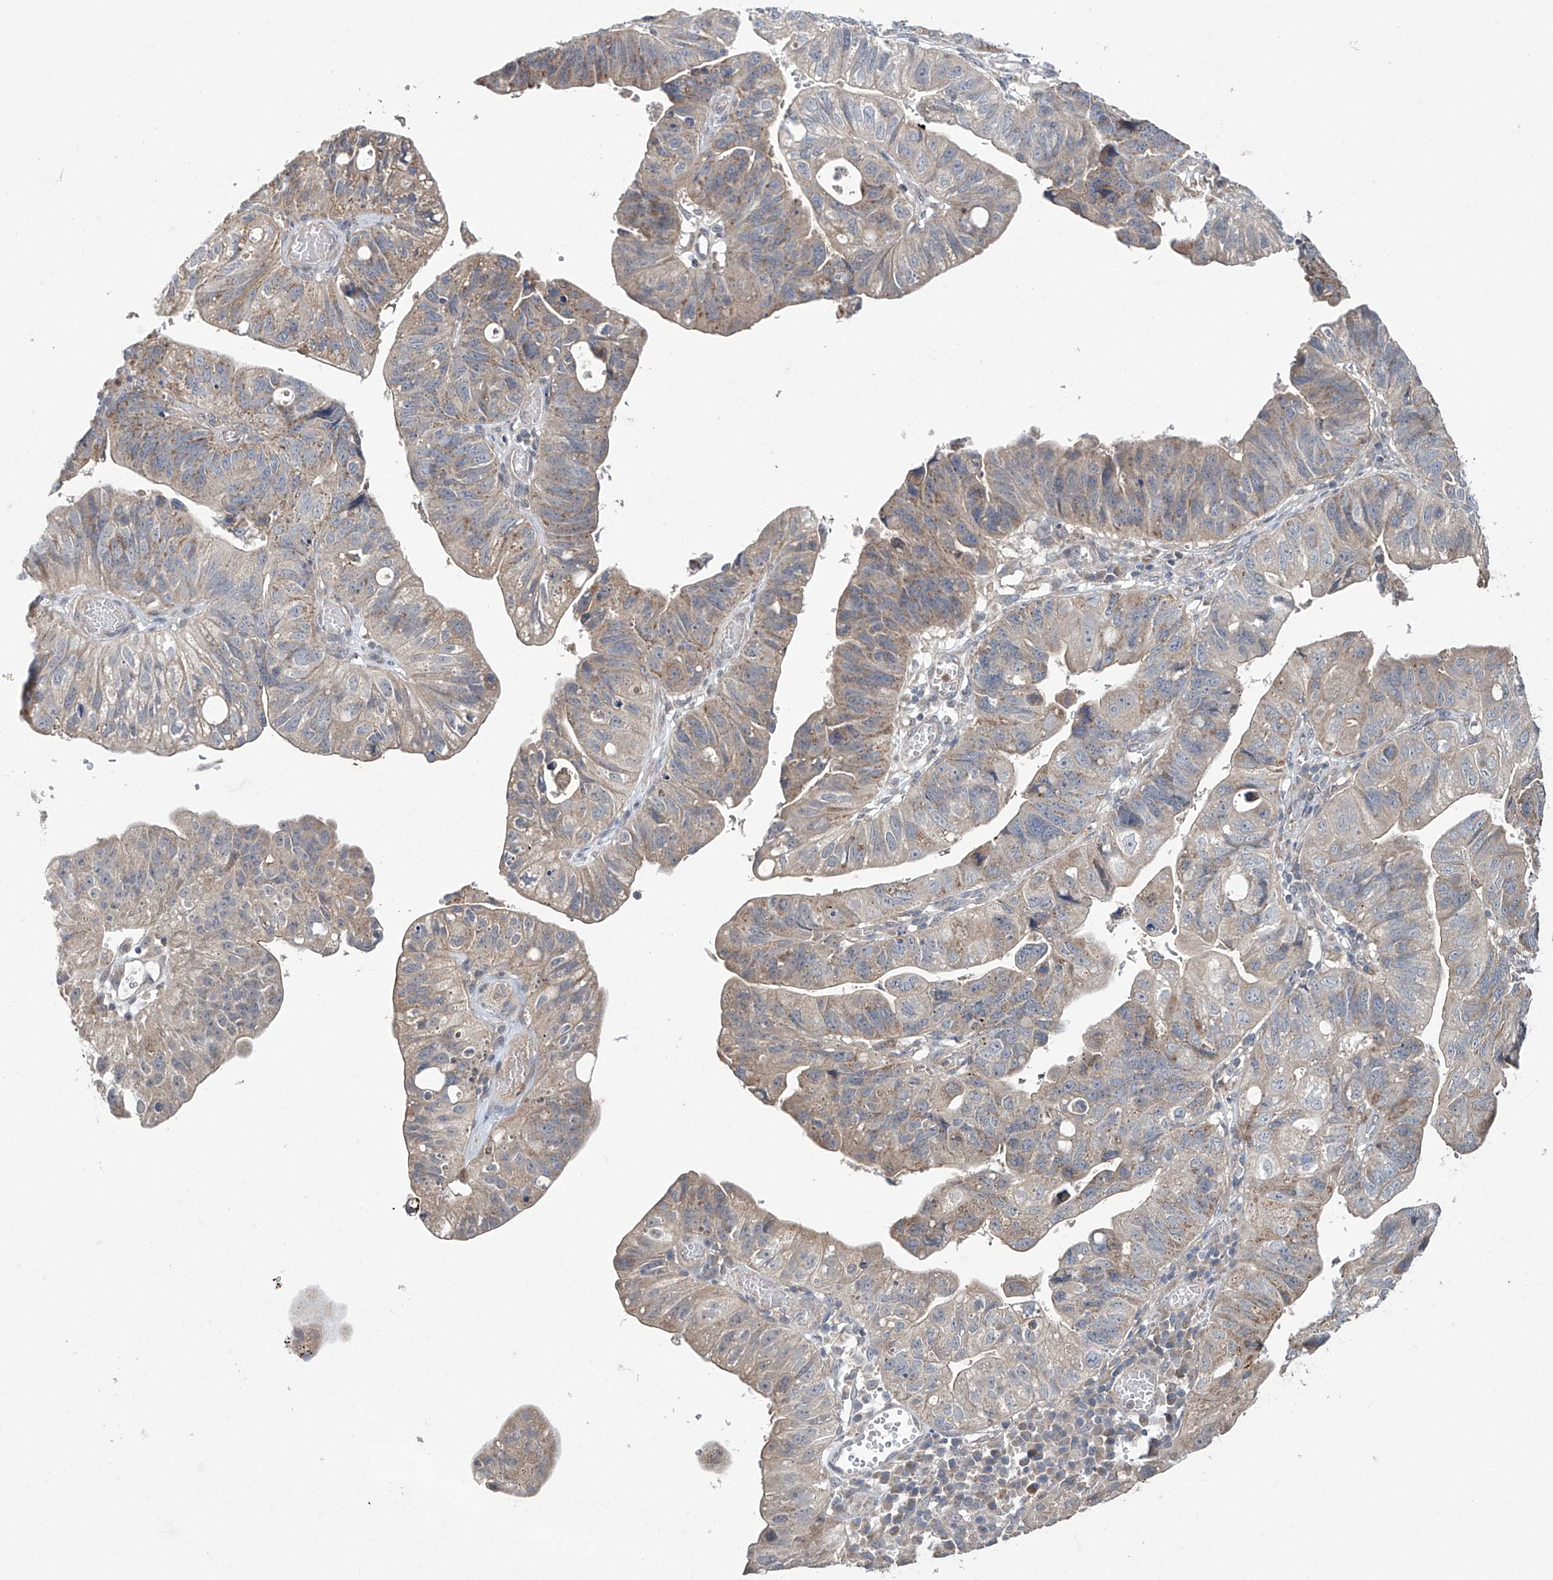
{"staining": {"intensity": "weak", "quantity": "25%-75%", "location": "cytoplasmic/membranous"}, "tissue": "stomach cancer", "cell_type": "Tumor cells", "image_type": "cancer", "snomed": [{"axis": "morphology", "description": "Adenocarcinoma, NOS"}, {"axis": "topography", "description": "Stomach"}], "caption": "A histopathology image of human stomach cancer stained for a protein shows weak cytoplasmic/membranous brown staining in tumor cells.", "gene": "TRIM60", "patient": {"sex": "male", "age": 59}}